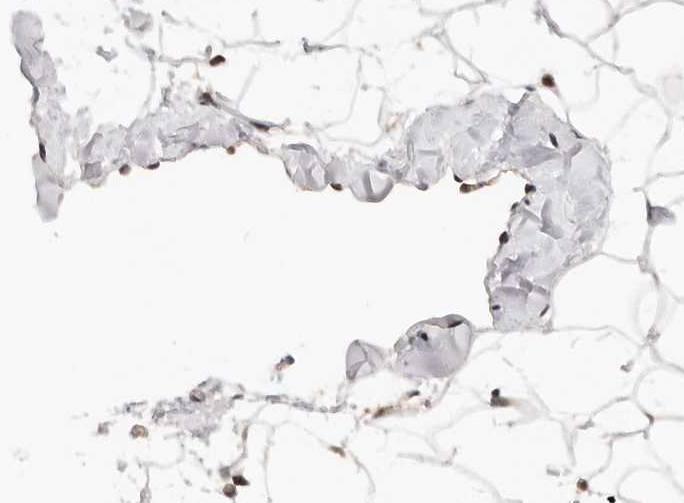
{"staining": {"intensity": "negative", "quantity": "none", "location": "none"}, "tissue": "adipose tissue", "cell_type": "Adipocytes", "image_type": "normal", "snomed": [{"axis": "morphology", "description": "Normal tissue, NOS"}, {"axis": "morphology", "description": "Fibrosis, NOS"}, {"axis": "topography", "description": "Breast"}, {"axis": "topography", "description": "Adipose tissue"}], "caption": "IHC of benign adipose tissue exhibits no expression in adipocytes.", "gene": "ALKAL1", "patient": {"sex": "female", "age": 39}}